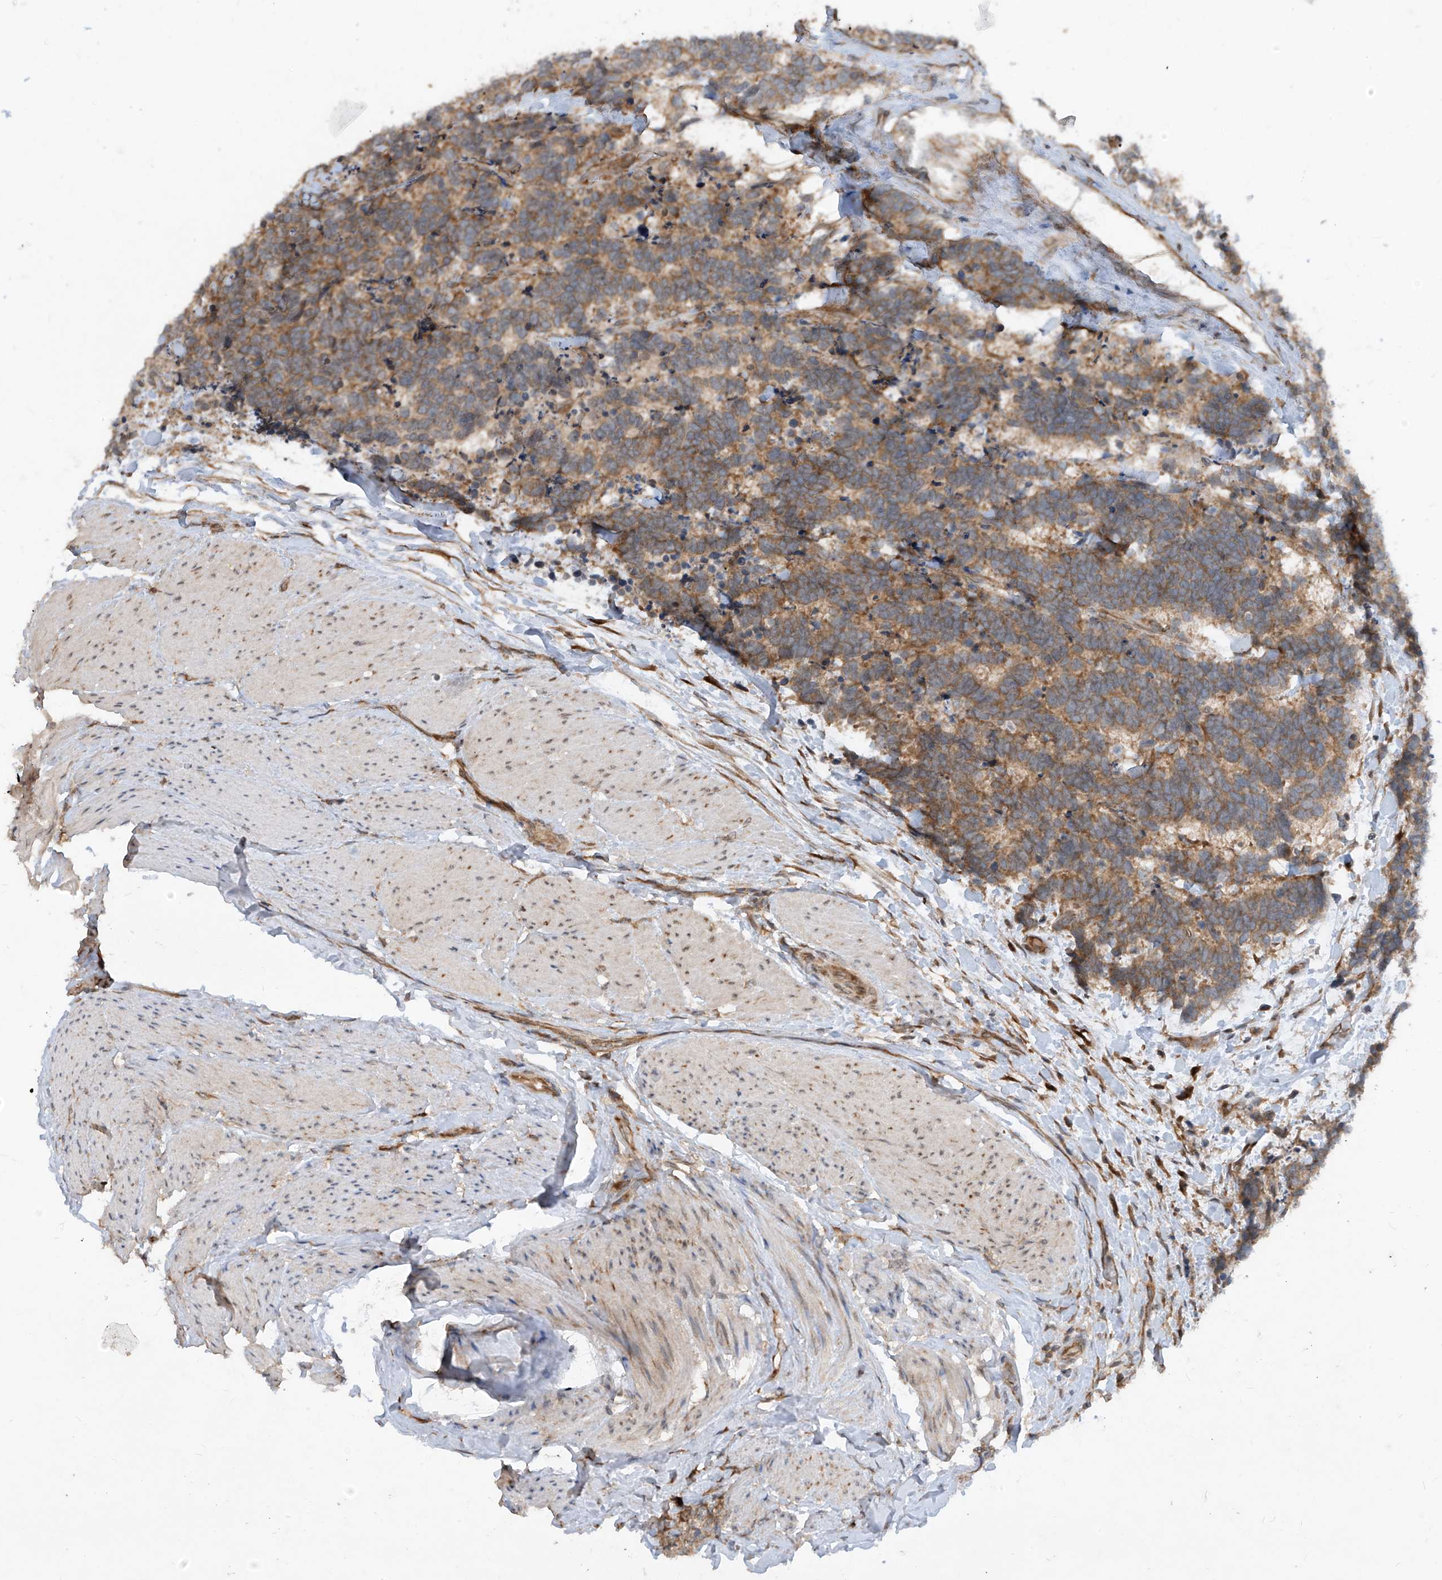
{"staining": {"intensity": "moderate", "quantity": ">75%", "location": "cytoplasmic/membranous"}, "tissue": "carcinoid", "cell_type": "Tumor cells", "image_type": "cancer", "snomed": [{"axis": "morphology", "description": "Carcinoma, NOS"}, {"axis": "morphology", "description": "Carcinoid, malignant, NOS"}, {"axis": "topography", "description": "Urinary bladder"}], "caption": "This histopathology image displays immunohistochemistry staining of carcinoma, with medium moderate cytoplasmic/membranous expression in approximately >75% of tumor cells.", "gene": "RPL34", "patient": {"sex": "male", "age": 57}}